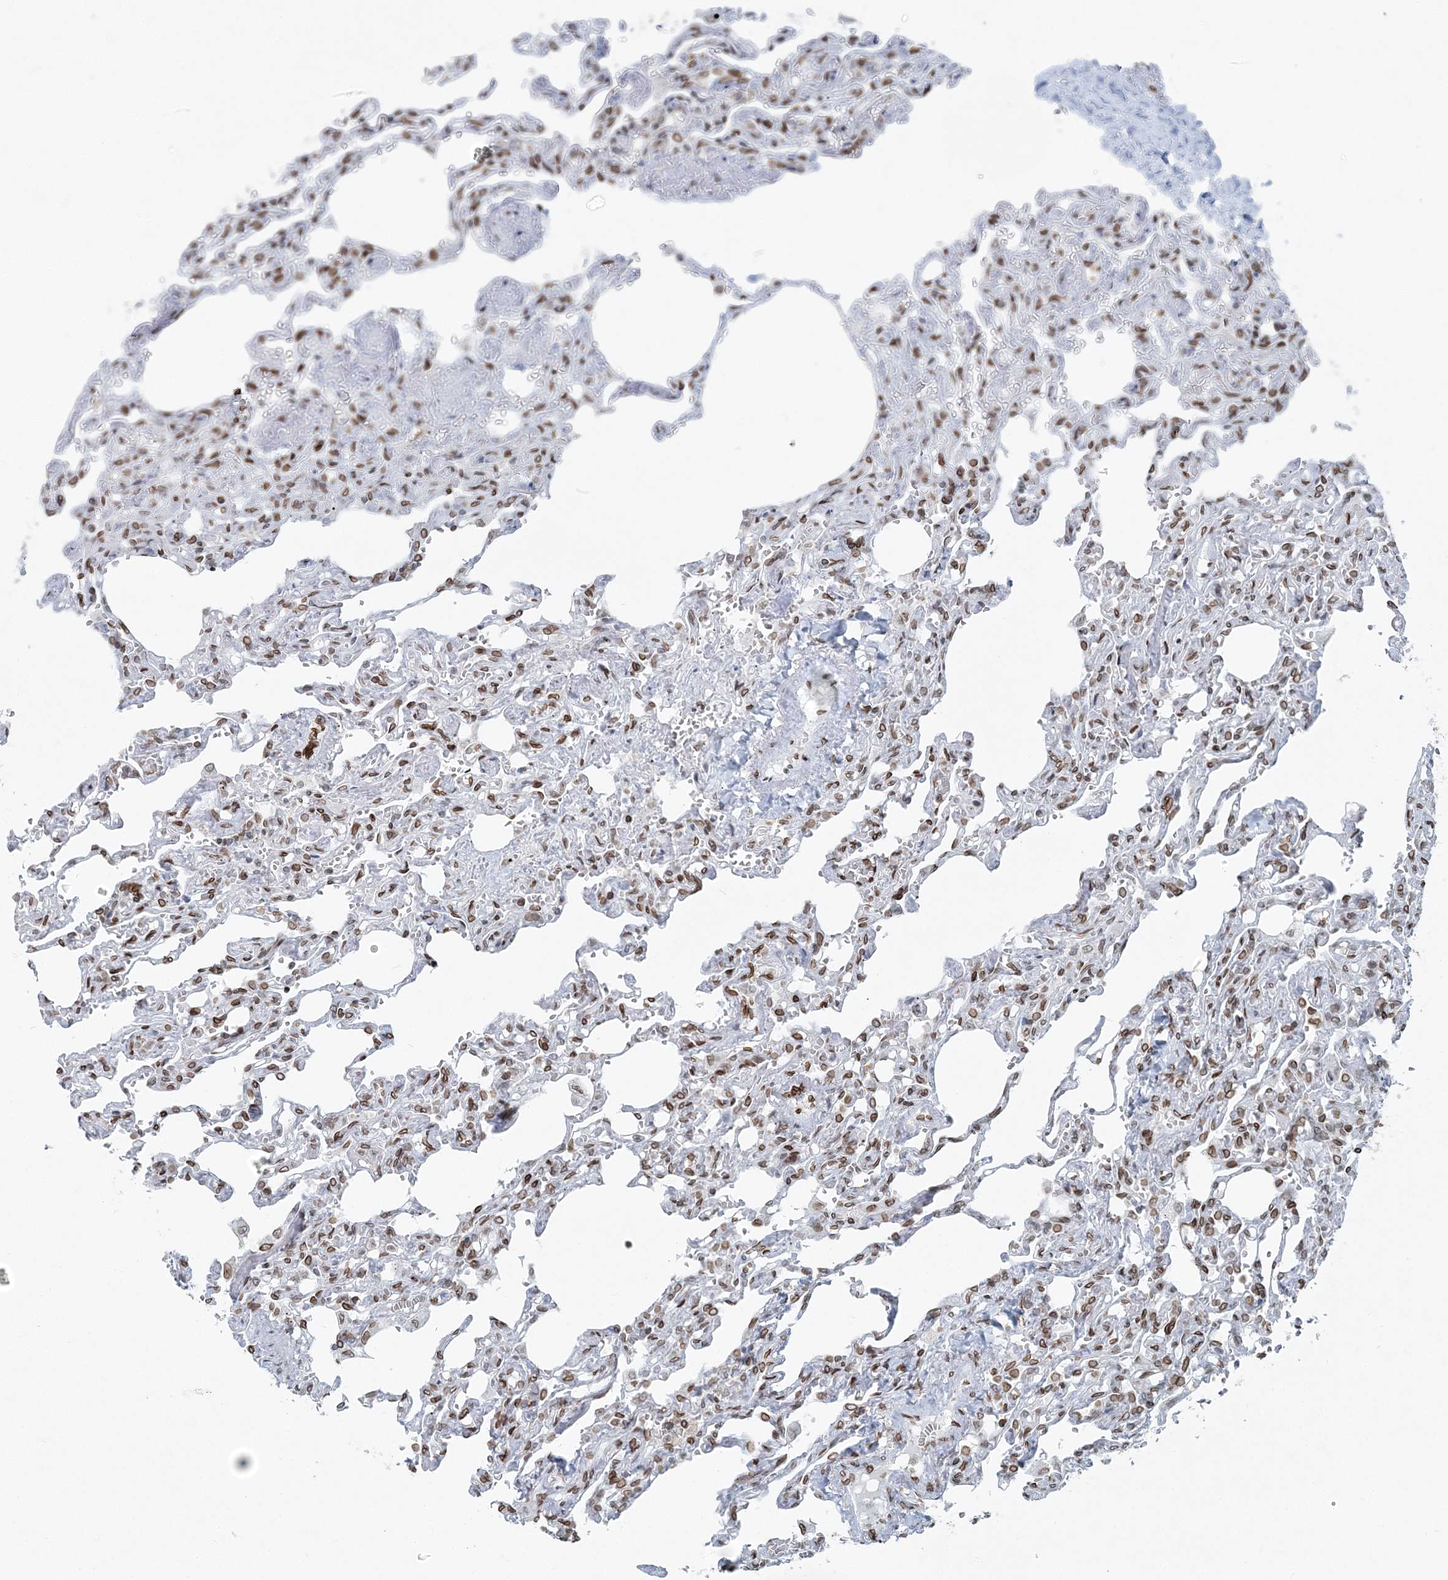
{"staining": {"intensity": "moderate", "quantity": "25%-75%", "location": "nuclear"}, "tissue": "lung", "cell_type": "Alveolar cells", "image_type": "normal", "snomed": [{"axis": "morphology", "description": "Normal tissue, NOS"}, {"axis": "topography", "description": "Lung"}], "caption": "Lung stained for a protein (brown) reveals moderate nuclear positive staining in about 25%-75% of alveolar cells.", "gene": "GJD4", "patient": {"sex": "male", "age": 21}}